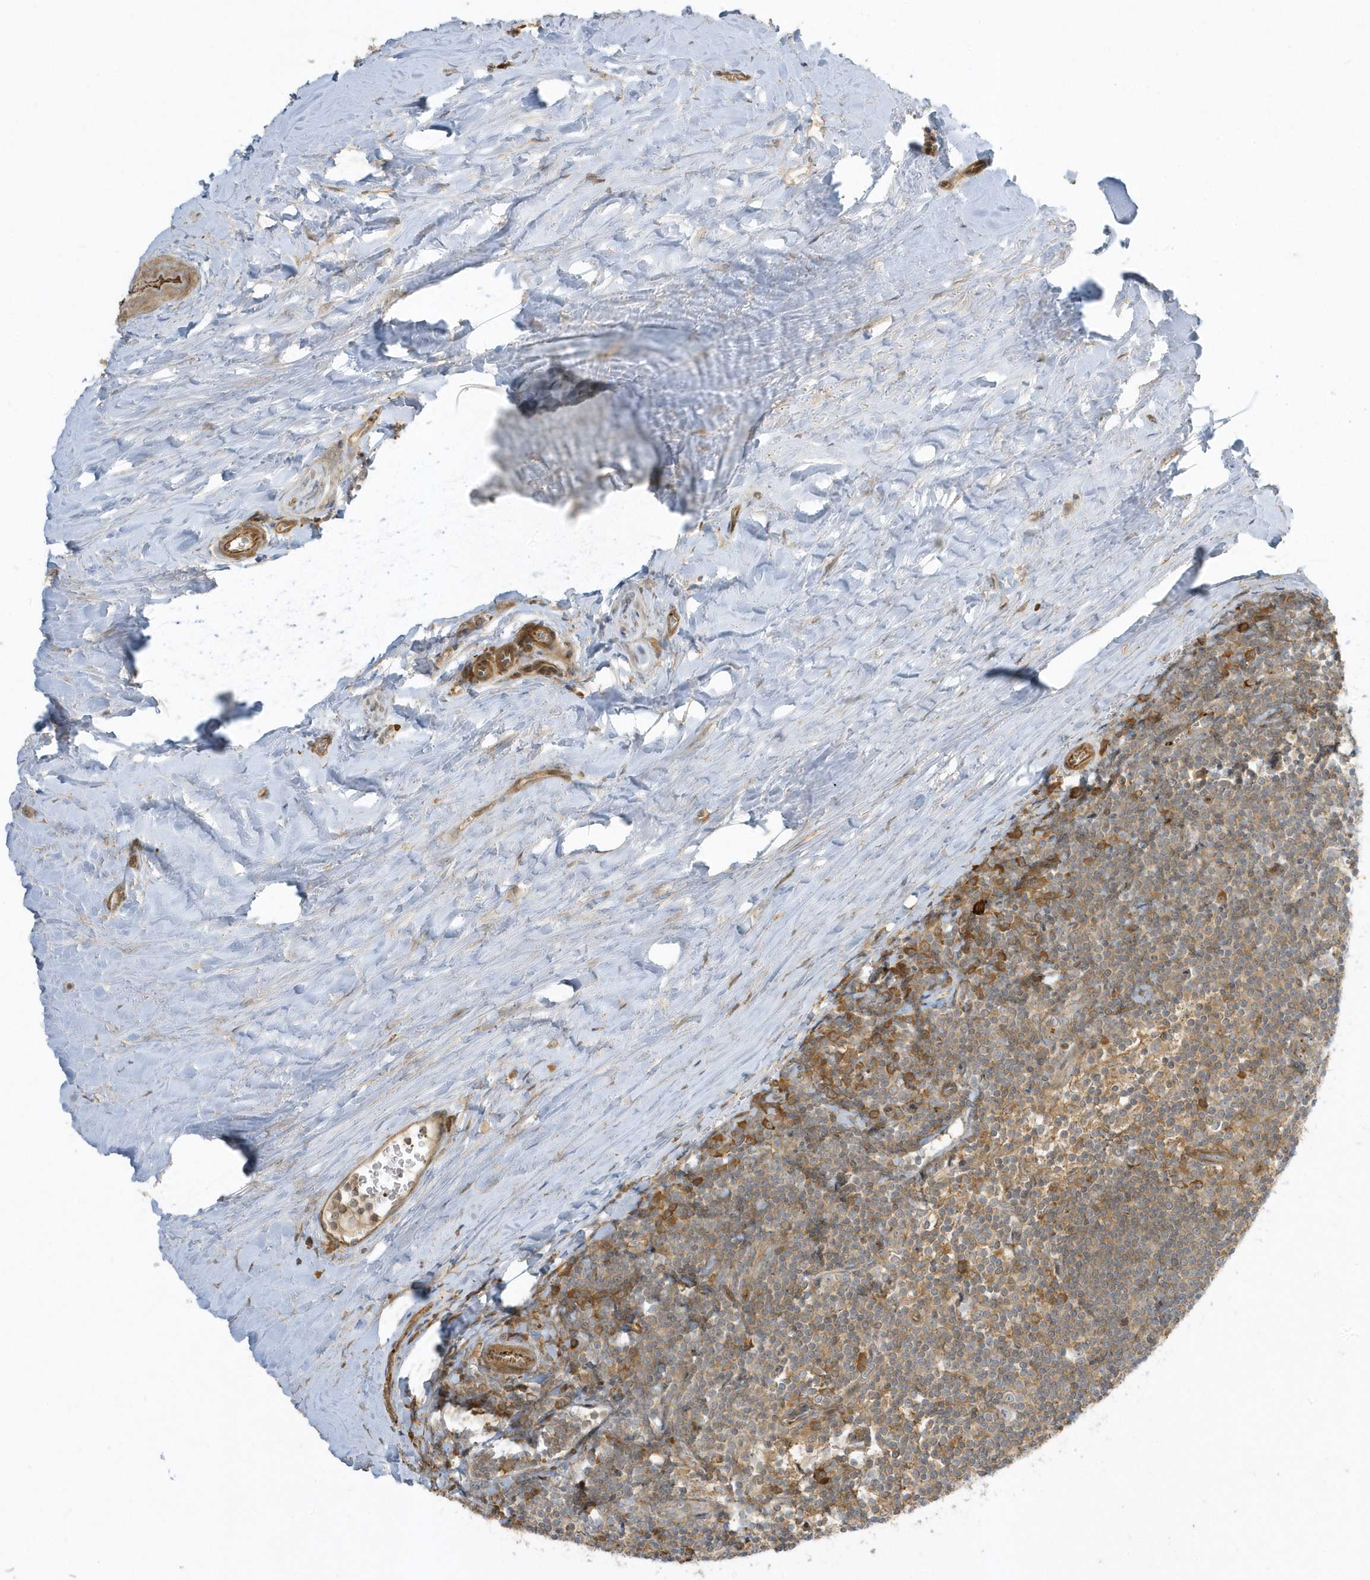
{"staining": {"intensity": "weak", "quantity": "25%-75%", "location": "cytoplasmic/membranous"}, "tissue": "tonsil", "cell_type": "Germinal center cells", "image_type": "normal", "snomed": [{"axis": "morphology", "description": "Normal tissue, NOS"}, {"axis": "topography", "description": "Tonsil"}], "caption": "A photomicrograph of tonsil stained for a protein displays weak cytoplasmic/membranous brown staining in germinal center cells.", "gene": "ZBTB8A", "patient": {"sex": "male", "age": 27}}